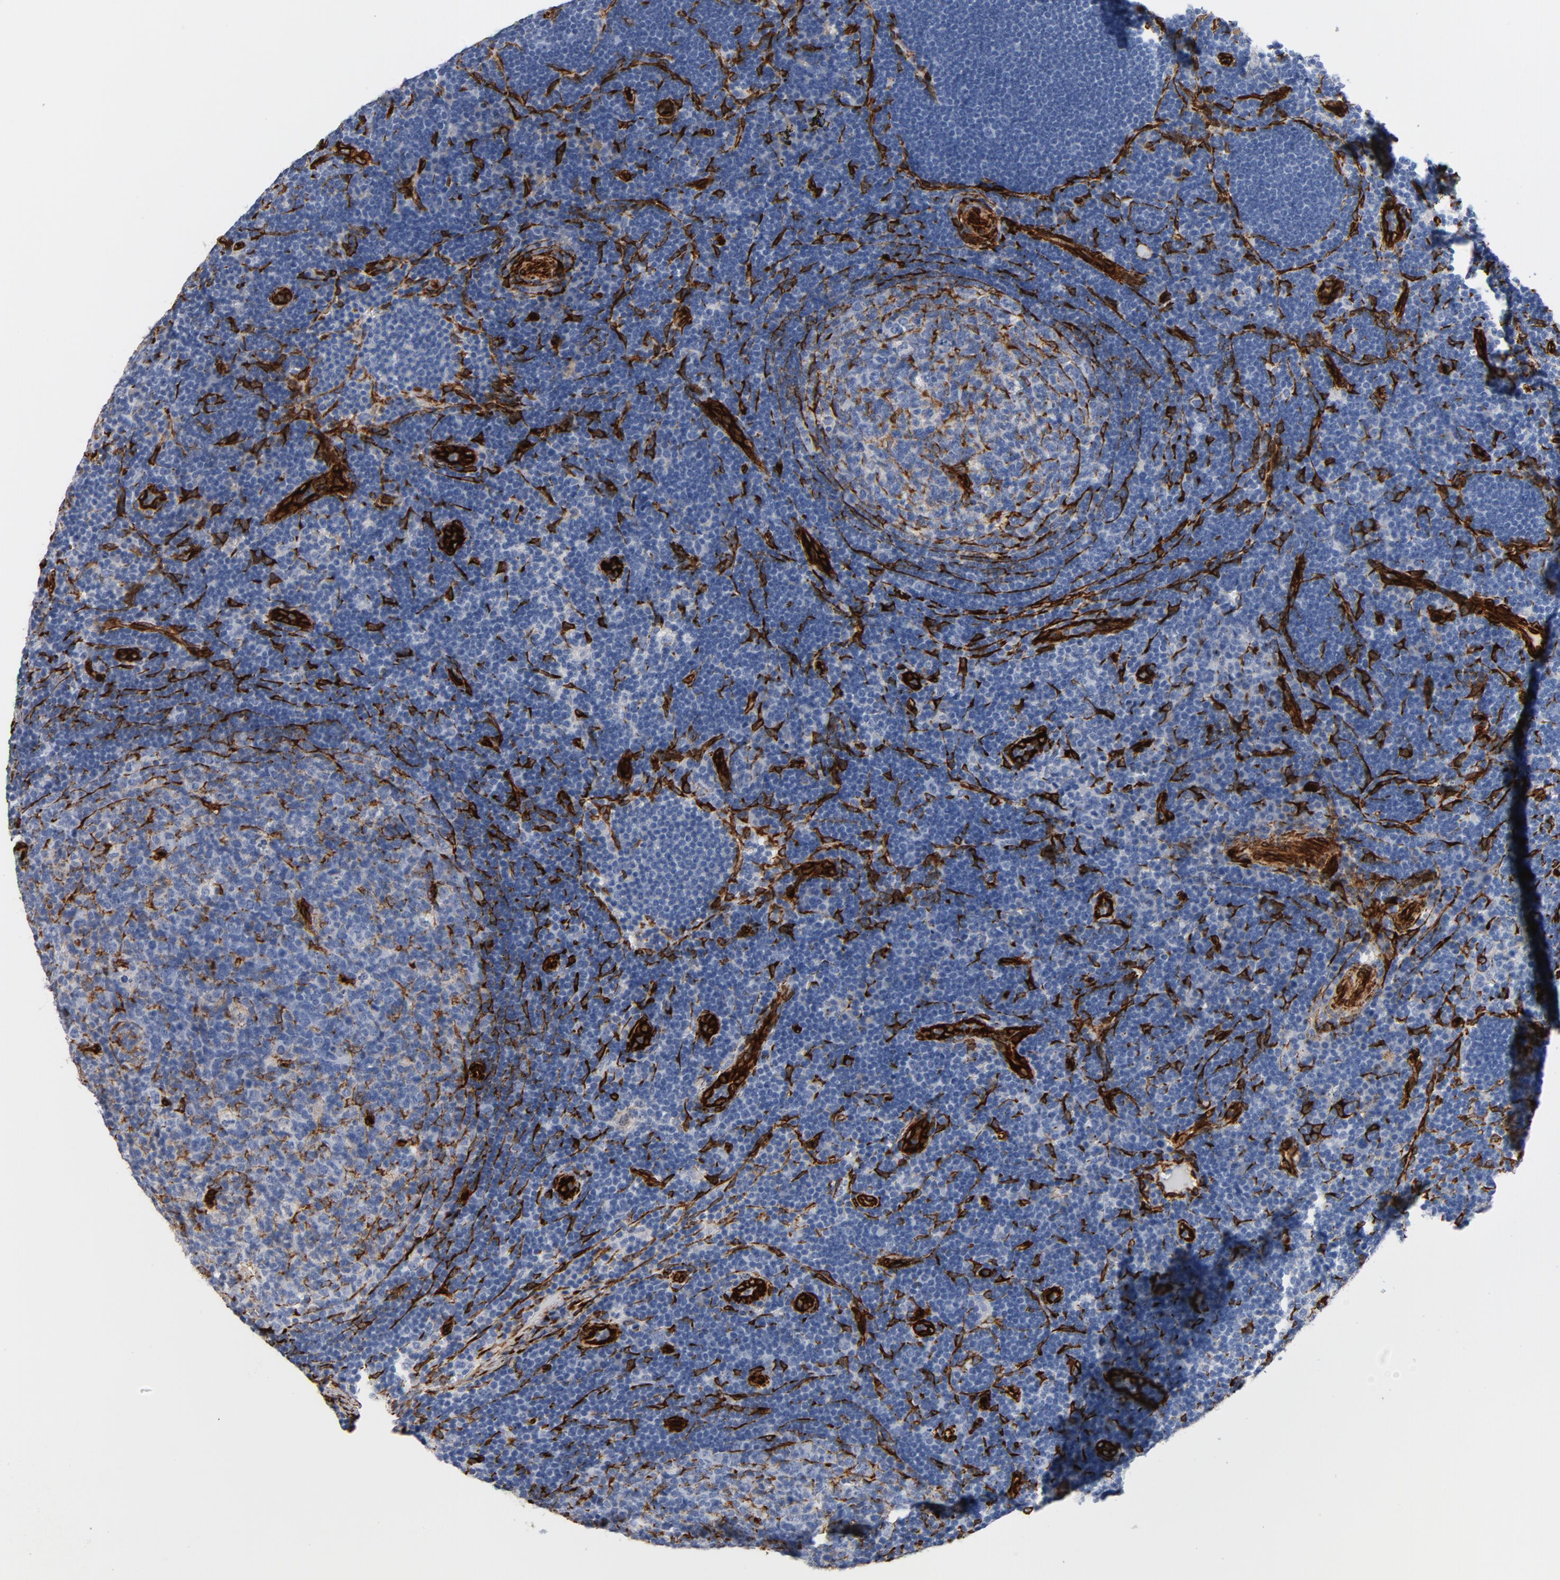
{"staining": {"intensity": "negative", "quantity": "none", "location": "none"}, "tissue": "lymph node", "cell_type": "Germinal center cells", "image_type": "normal", "snomed": [{"axis": "morphology", "description": "Normal tissue, NOS"}, {"axis": "morphology", "description": "Squamous cell carcinoma, metastatic, NOS"}, {"axis": "topography", "description": "Lymph node"}], "caption": "DAB immunohistochemical staining of benign human lymph node exhibits no significant staining in germinal center cells. (DAB immunohistochemistry, high magnification).", "gene": "SERPINH1", "patient": {"sex": "female", "age": 53}}